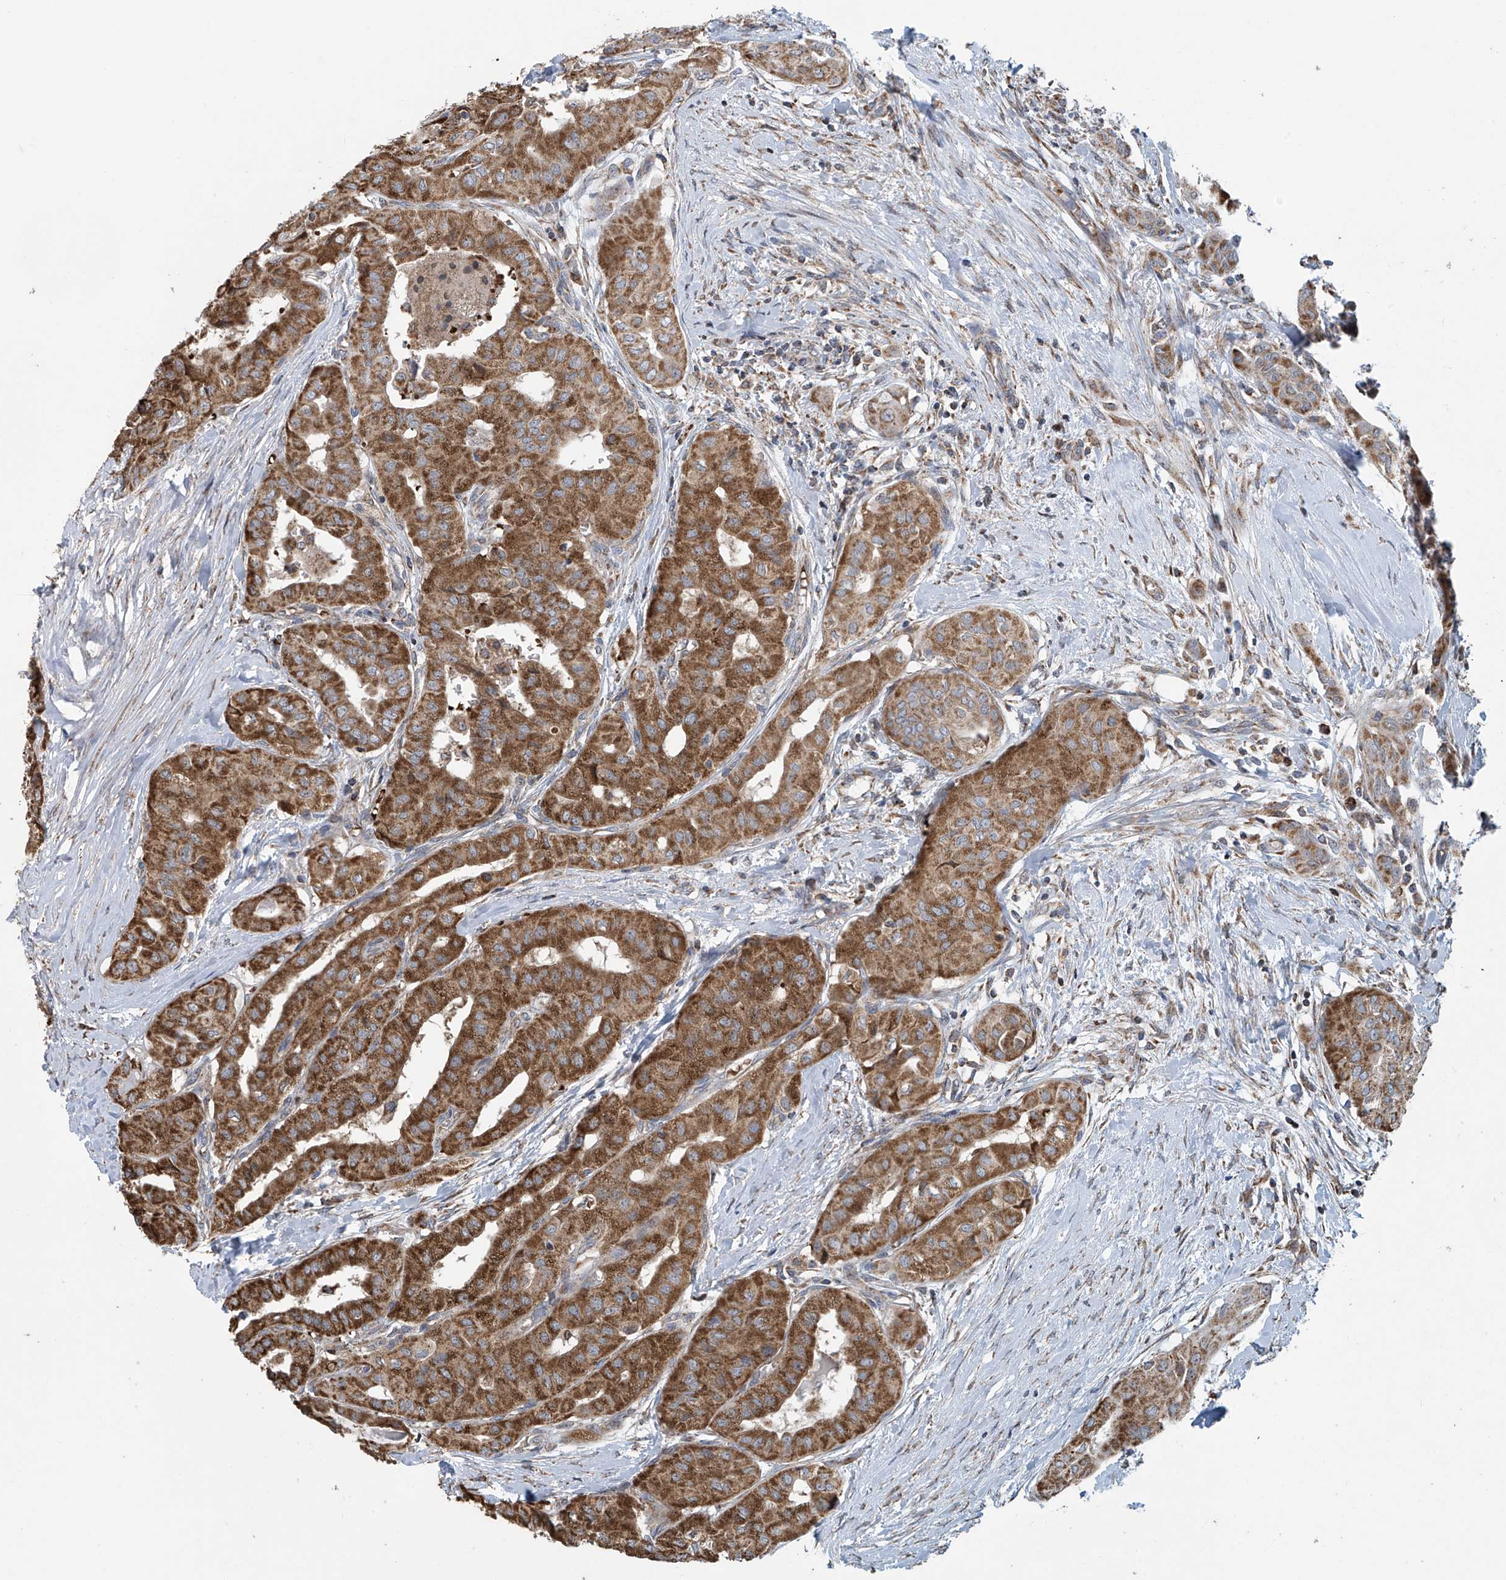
{"staining": {"intensity": "moderate", "quantity": ">75%", "location": "cytoplasmic/membranous"}, "tissue": "thyroid cancer", "cell_type": "Tumor cells", "image_type": "cancer", "snomed": [{"axis": "morphology", "description": "Papillary adenocarcinoma, NOS"}, {"axis": "topography", "description": "Thyroid gland"}], "caption": "DAB immunohistochemical staining of papillary adenocarcinoma (thyroid) displays moderate cytoplasmic/membranous protein positivity in approximately >75% of tumor cells. (DAB (3,3'-diaminobenzidine) IHC with brightfield microscopy, high magnification).", "gene": "COMMD1", "patient": {"sex": "female", "age": 59}}